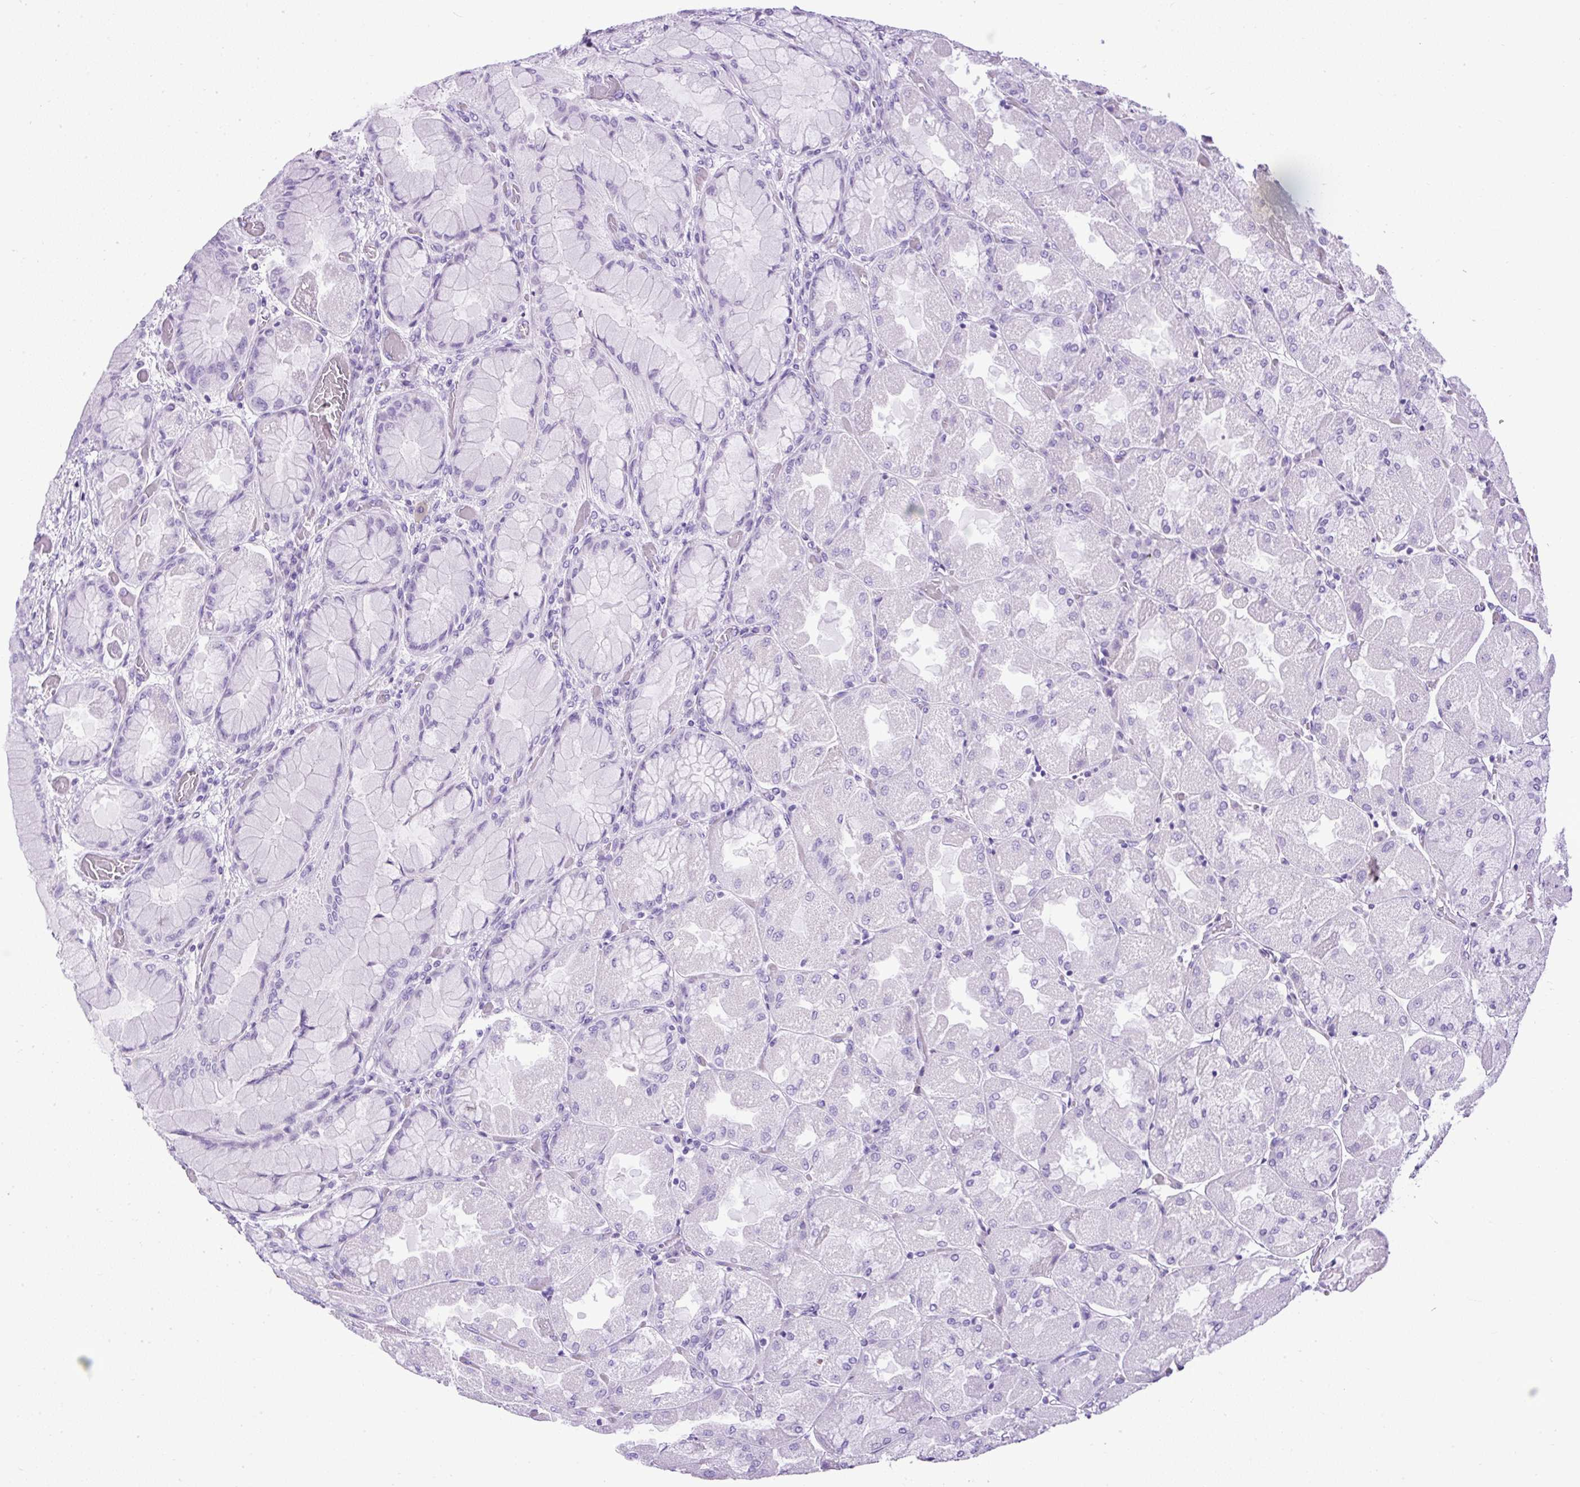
{"staining": {"intensity": "negative", "quantity": "none", "location": "none"}, "tissue": "stomach", "cell_type": "Glandular cells", "image_type": "normal", "snomed": [{"axis": "morphology", "description": "Normal tissue, NOS"}, {"axis": "topography", "description": "Stomach"}], "caption": "An immunohistochemistry (IHC) histopathology image of normal stomach is shown. There is no staining in glandular cells of stomach. (DAB (3,3'-diaminobenzidine) immunohistochemistry visualized using brightfield microscopy, high magnification).", "gene": "UPP1", "patient": {"sex": "female", "age": 61}}